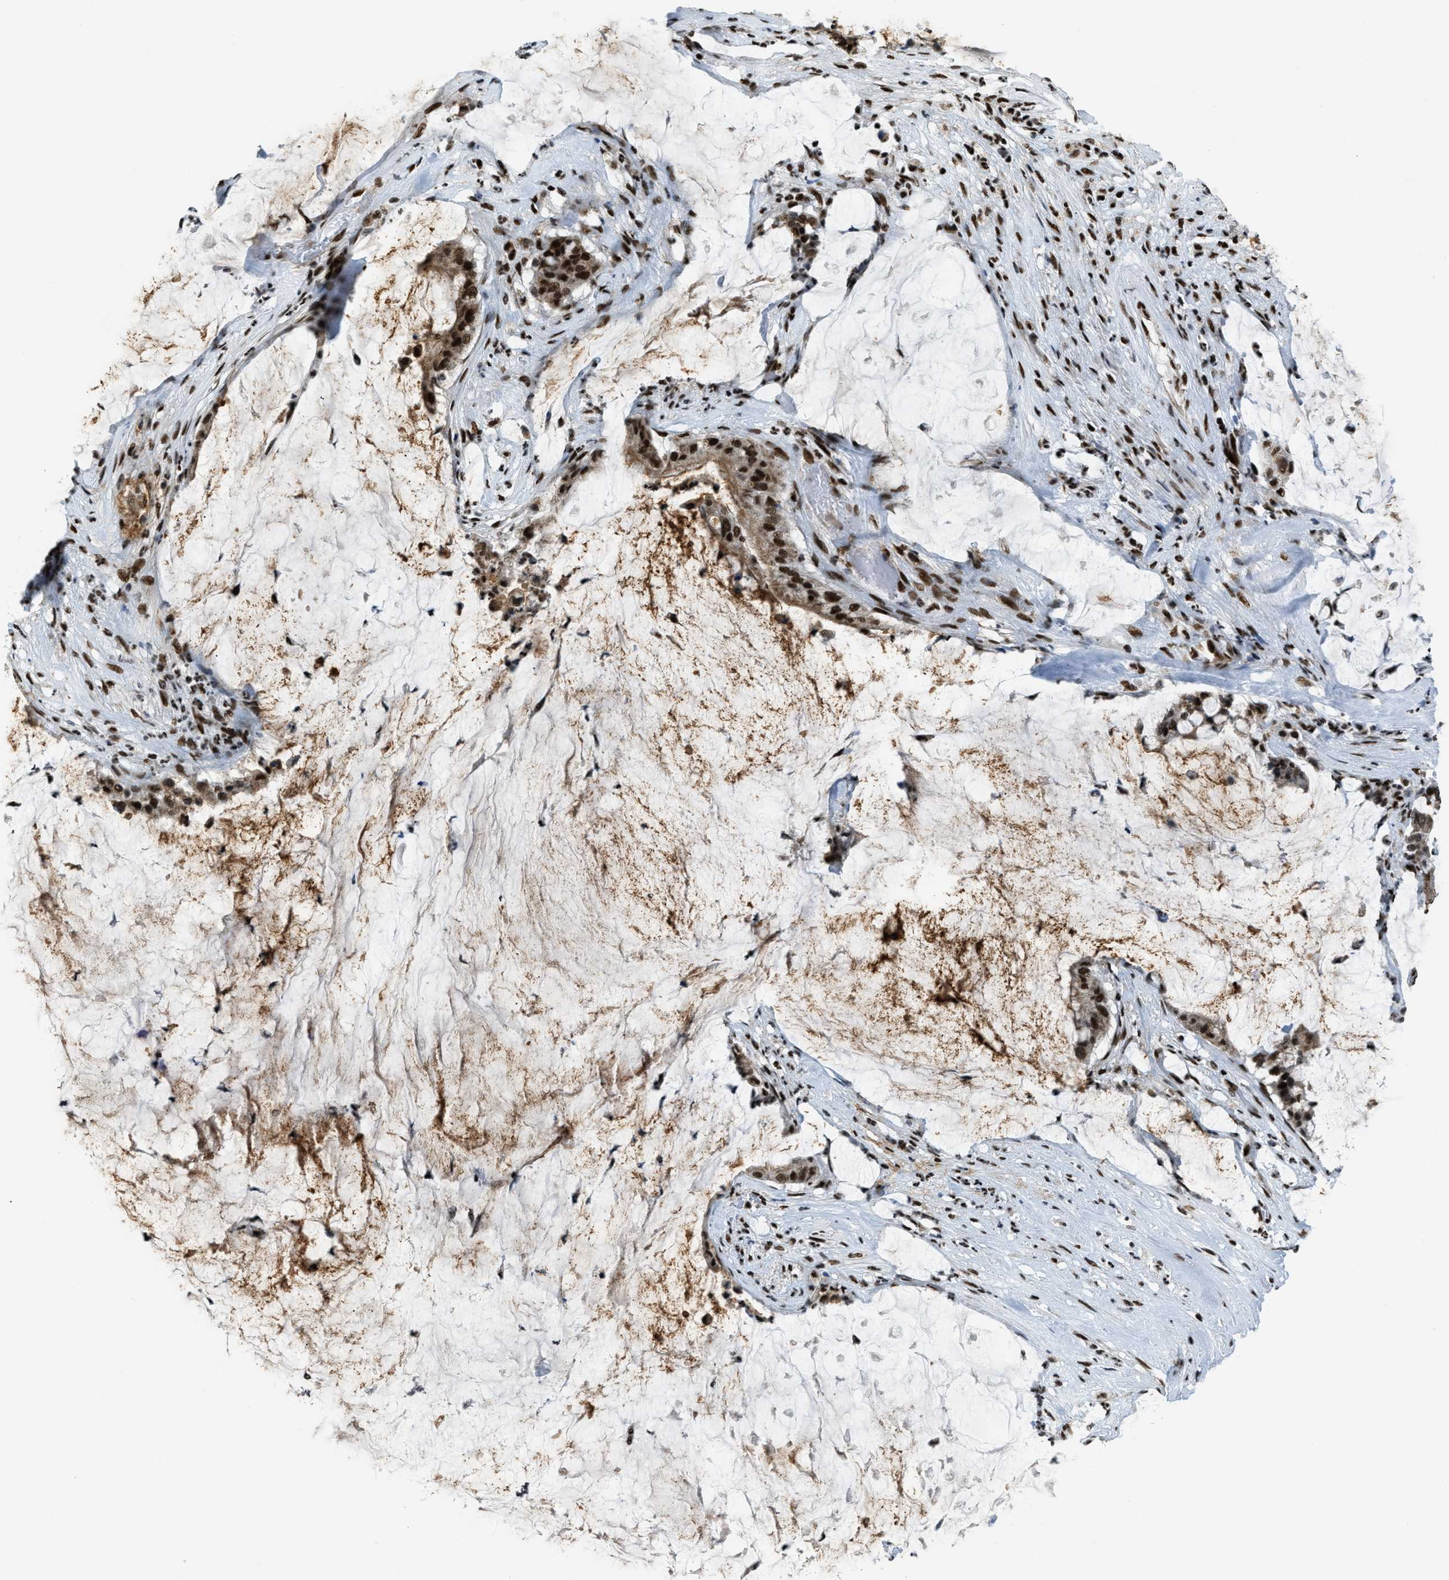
{"staining": {"intensity": "strong", "quantity": ">75%", "location": "nuclear"}, "tissue": "pancreatic cancer", "cell_type": "Tumor cells", "image_type": "cancer", "snomed": [{"axis": "morphology", "description": "Adenocarcinoma, NOS"}, {"axis": "topography", "description": "Pancreas"}], "caption": "Pancreatic cancer (adenocarcinoma) was stained to show a protein in brown. There is high levels of strong nuclear staining in about >75% of tumor cells.", "gene": "GABPB1", "patient": {"sex": "male", "age": 41}}